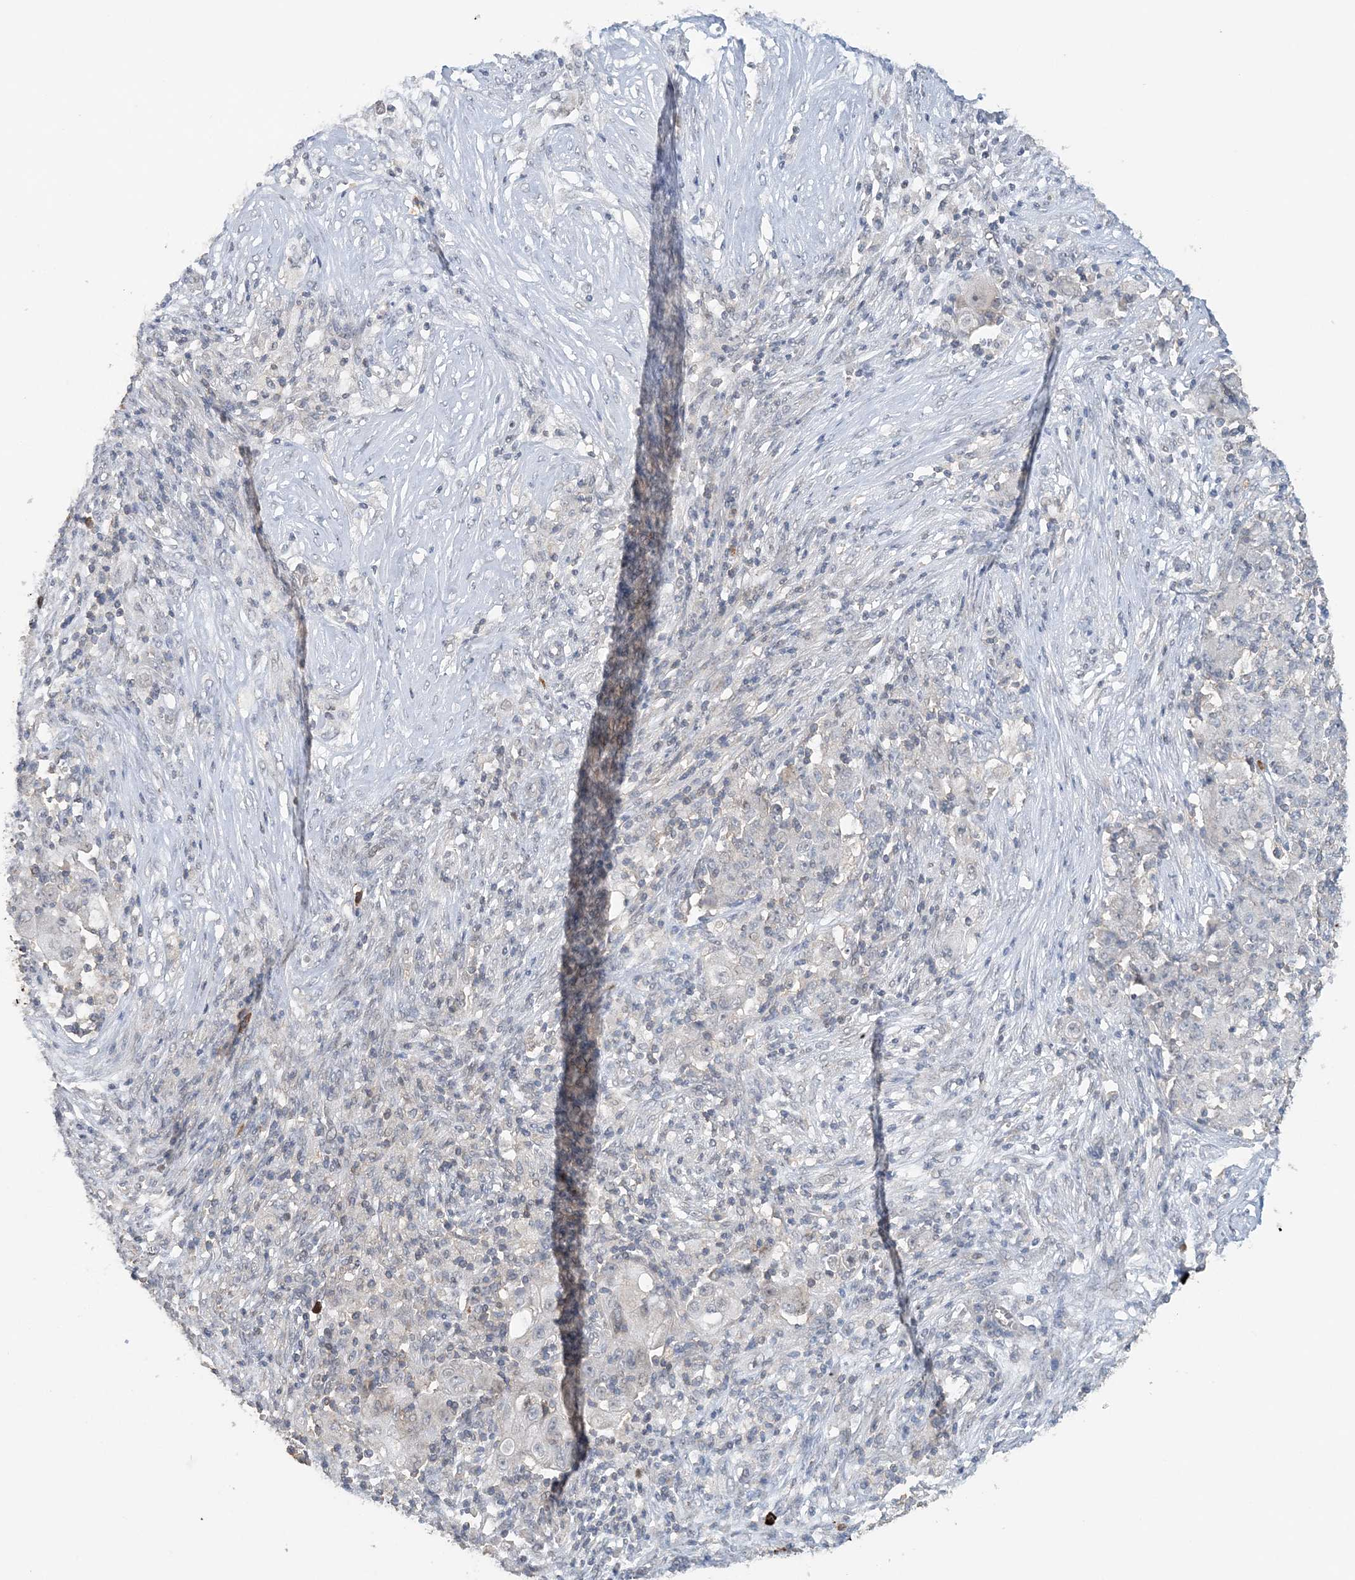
{"staining": {"intensity": "negative", "quantity": "none", "location": "none"}, "tissue": "ovarian cancer", "cell_type": "Tumor cells", "image_type": "cancer", "snomed": [{"axis": "morphology", "description": "Carcinoma, endometroid"}, {"axis": "topography", "description": "Ovary"}], "caption": "IHC photomicrograph of neoplastic tissue: human ovarian cancer (endometroid carcinoma) stained with DAB displays no significant protein expression in tumor cells.", "gene": "FAM110A", "patient": {"sex": "female", "age": 42}}